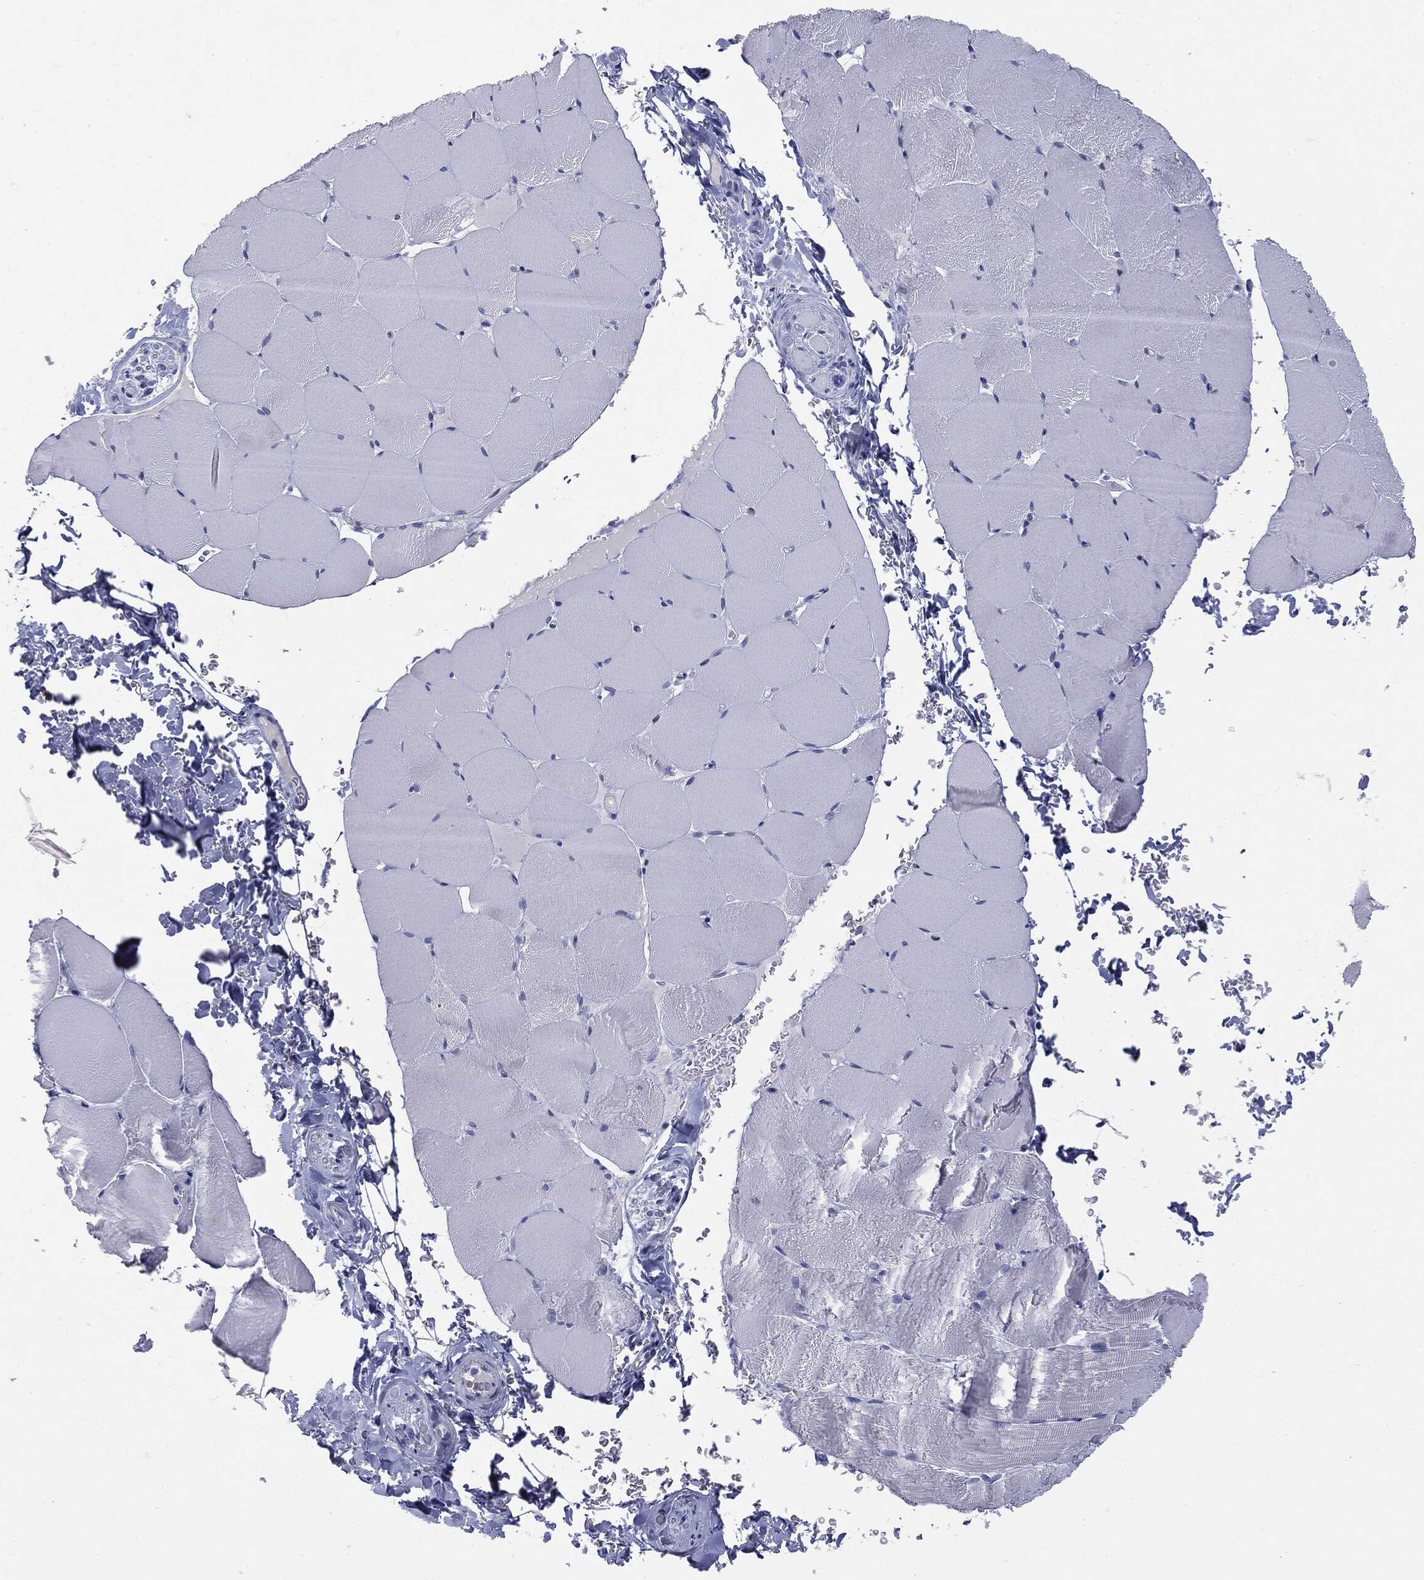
{"staining": {"intensity": "negative", "quantity": "none", "location": "none"}, "tissue": "skeletal muscle", "cell_type": "Myocytes", "image_type": "normal", "snomed": [{"axis": "morphology", "description": "Normal tissue, NOS"}, {"axis": "topography", "description": "Skeletal muscle"}], "caption": "DAB (3,3'-diaminobenzidine) immunohistochemical staining of benign skeletal muscle demonstrates no significant staining in myocytes.", "gene": "TSHB", "patient": {"sex": "female", "age": 37}}